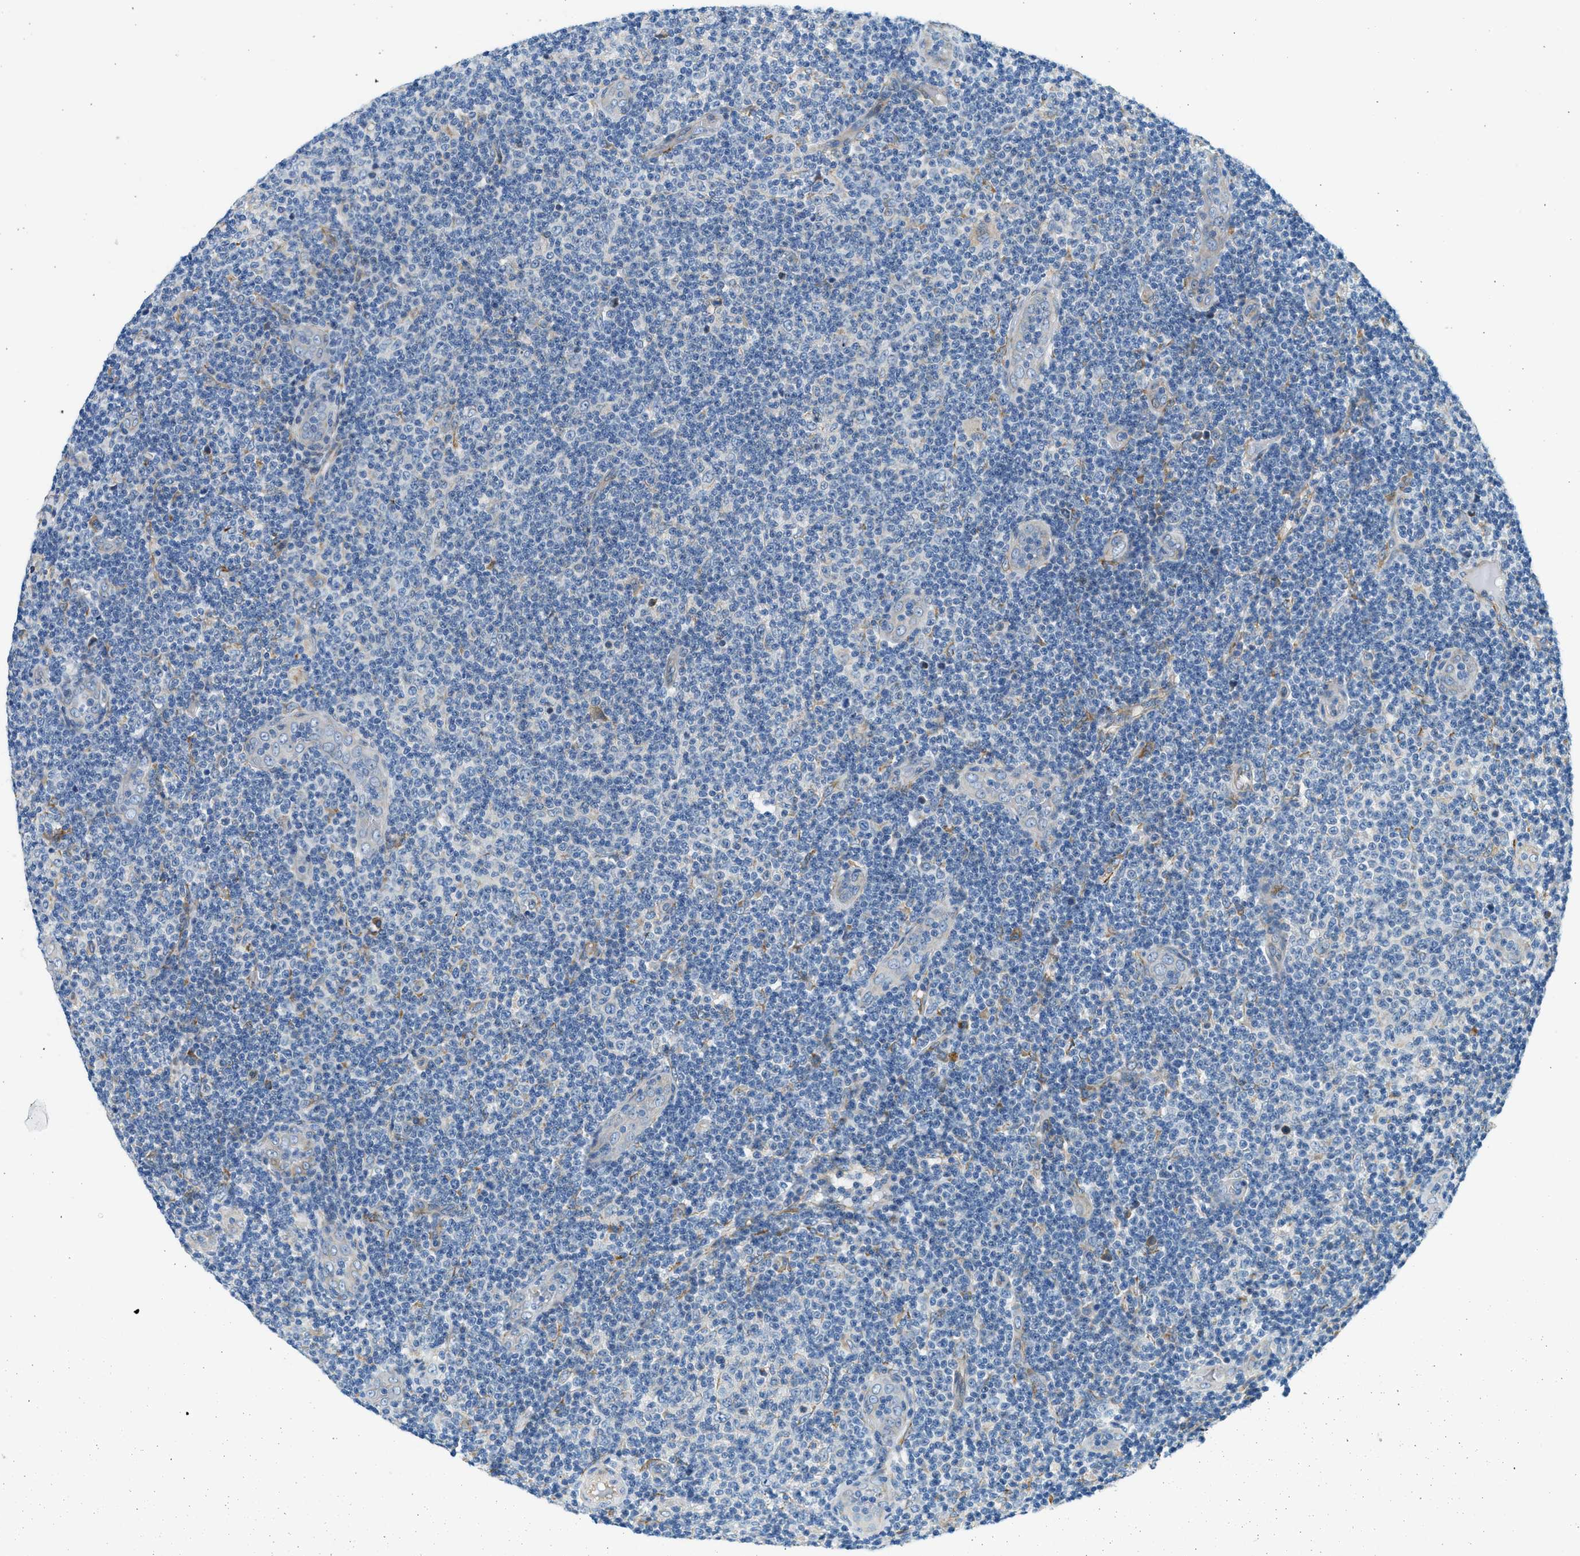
{"staining": {"intensity": "negative", "quantity": "none", "location": "none"}, "tissue": "lymphoma", "cell_type": "Tumor cells", "image_type": "cancer", "snomed": [{"axis": "morphology", "description": "Malignant lymphoma, non-Hodgkin's type, Low grade"}, {"axis": "topography", "description": "Lymph node"}], "caption": "Low-grade malignant lymphoma, non-Hodgkin's type was stained to show a protein in brown. There is no significant expression in tumor cells.", "gene": "CNTN6", "patient": {"sex": "male", "age": 83}}